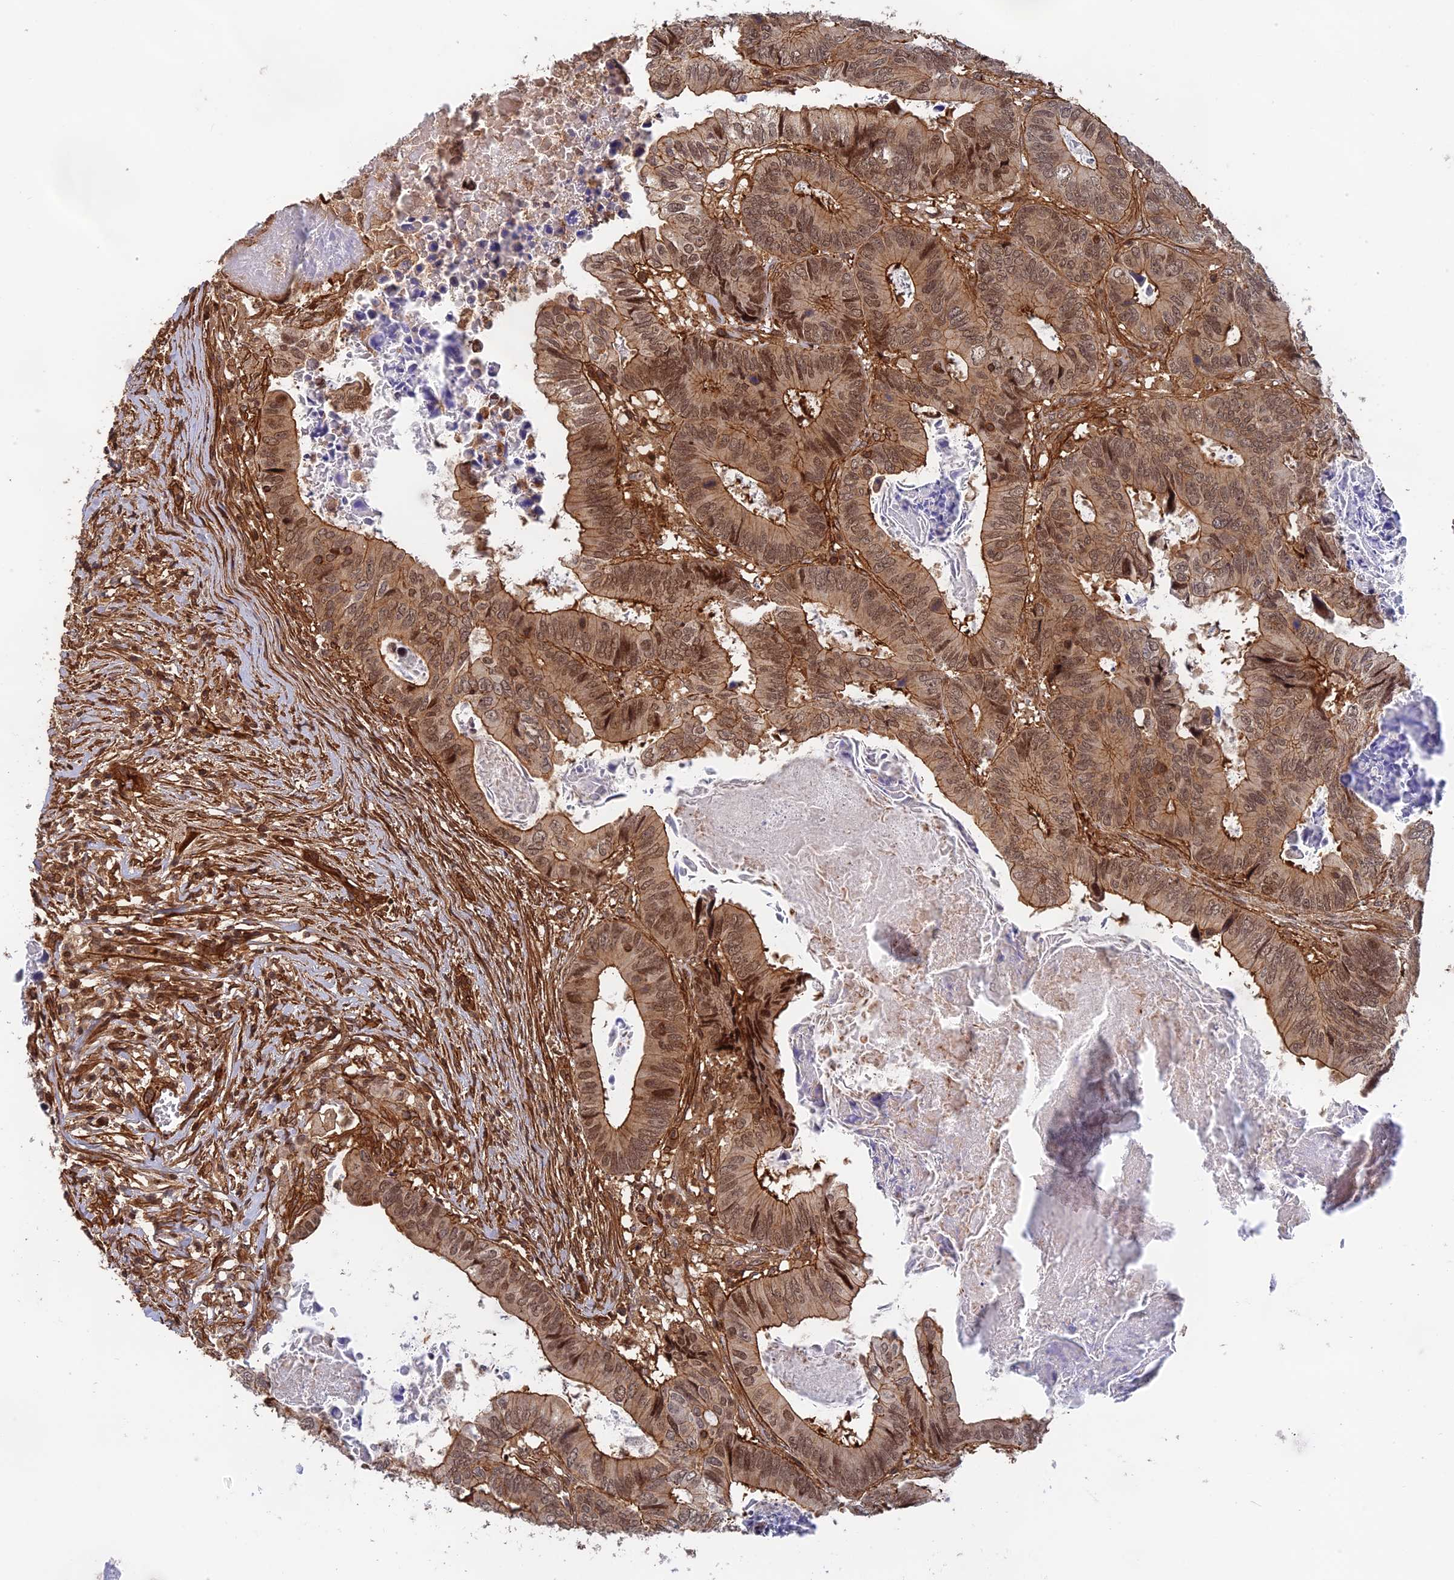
{"staining": {"intensity": "moderate", "quantity": ">75%", "location": "cytoplasmic/membranous,nuclear"}, "tissue": "colorectal cancer", "cell_type": "Tumor cells", "image_type": "cancer", "snomed": [{"axis": "morphology", "description": "Adenocarcinoma, NOS"}, {"axis": "topography", "description": "Colon"}], "caption": "Protein expression by immunohistochemistry (IHC) shows moderate cytoplasmic/membranous and nuclear staining in about >75% of tumor cells in adenocarcinoma (colorectal).", "gene": "OSBPL1A", "patient": {"sex": "male", "age": 85}}